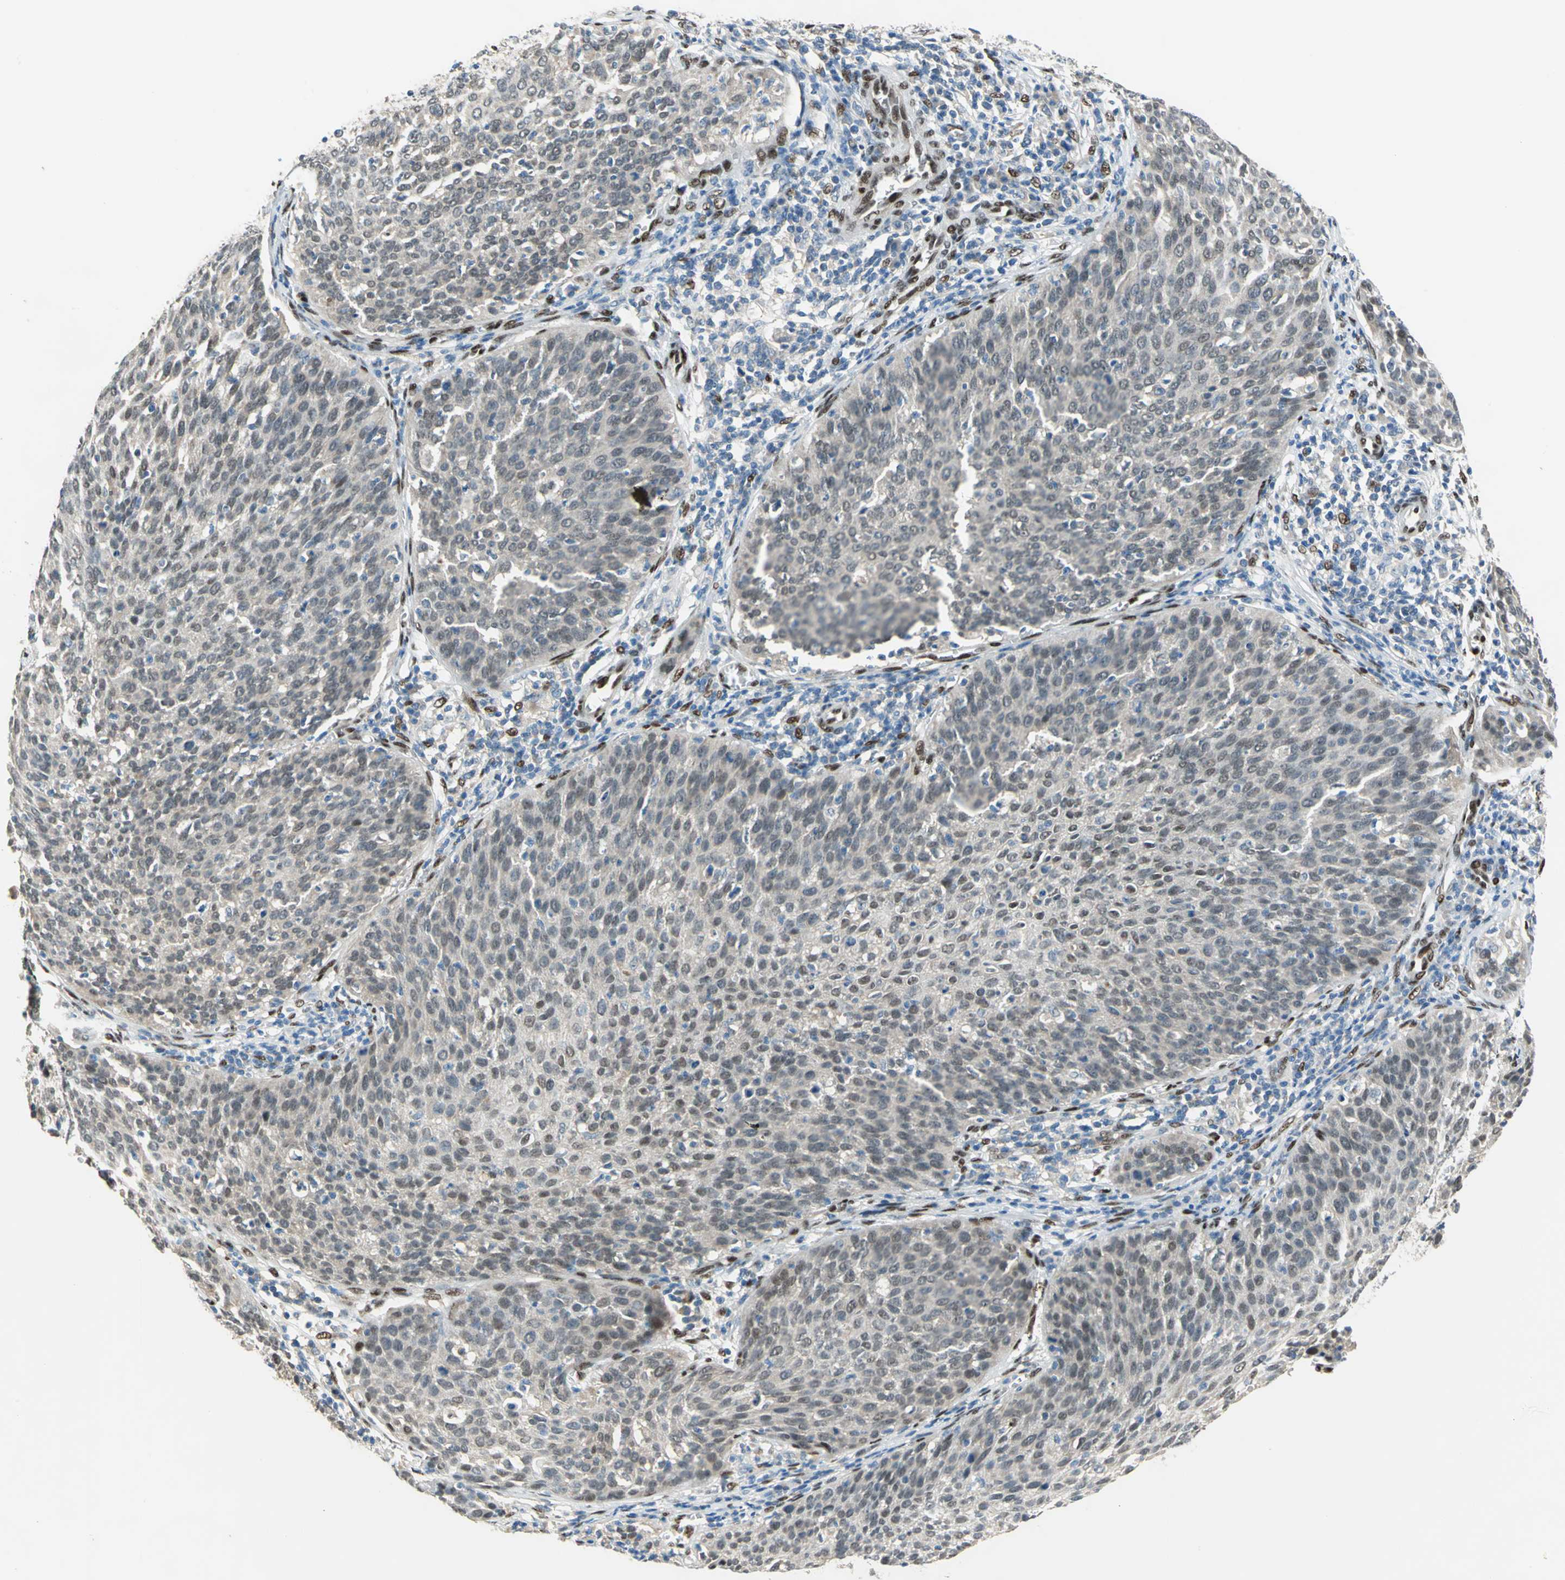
{"staining": {"intensity": "weak", "quantity": "25%-75%", "location": "cytoplasmic/membranous,nuclear"}, "tissue": "cervical cancer", "cell_type": "Tumor cells", "image_type": "cancer", "snomed": [{"axis": "morphology", "description": "Squamous cell carcinoma, NOS"}, {"axis": "topography", "description": "Cervix"}], "caption": "Cervical cancer (squamous cell carcinoma) tissue reveals weak cytoplasmic/membranous and nuclear staining in about 25%-75% of tumor cells The staining is performed using DAB (3,3'-diaminobenzidine) brown chromogen to label protein expression. The nuclei are counter-stained blue using hematoxylin.", "gene": "RBFOX2", "patient": {"sex": "female", "age": 38}}